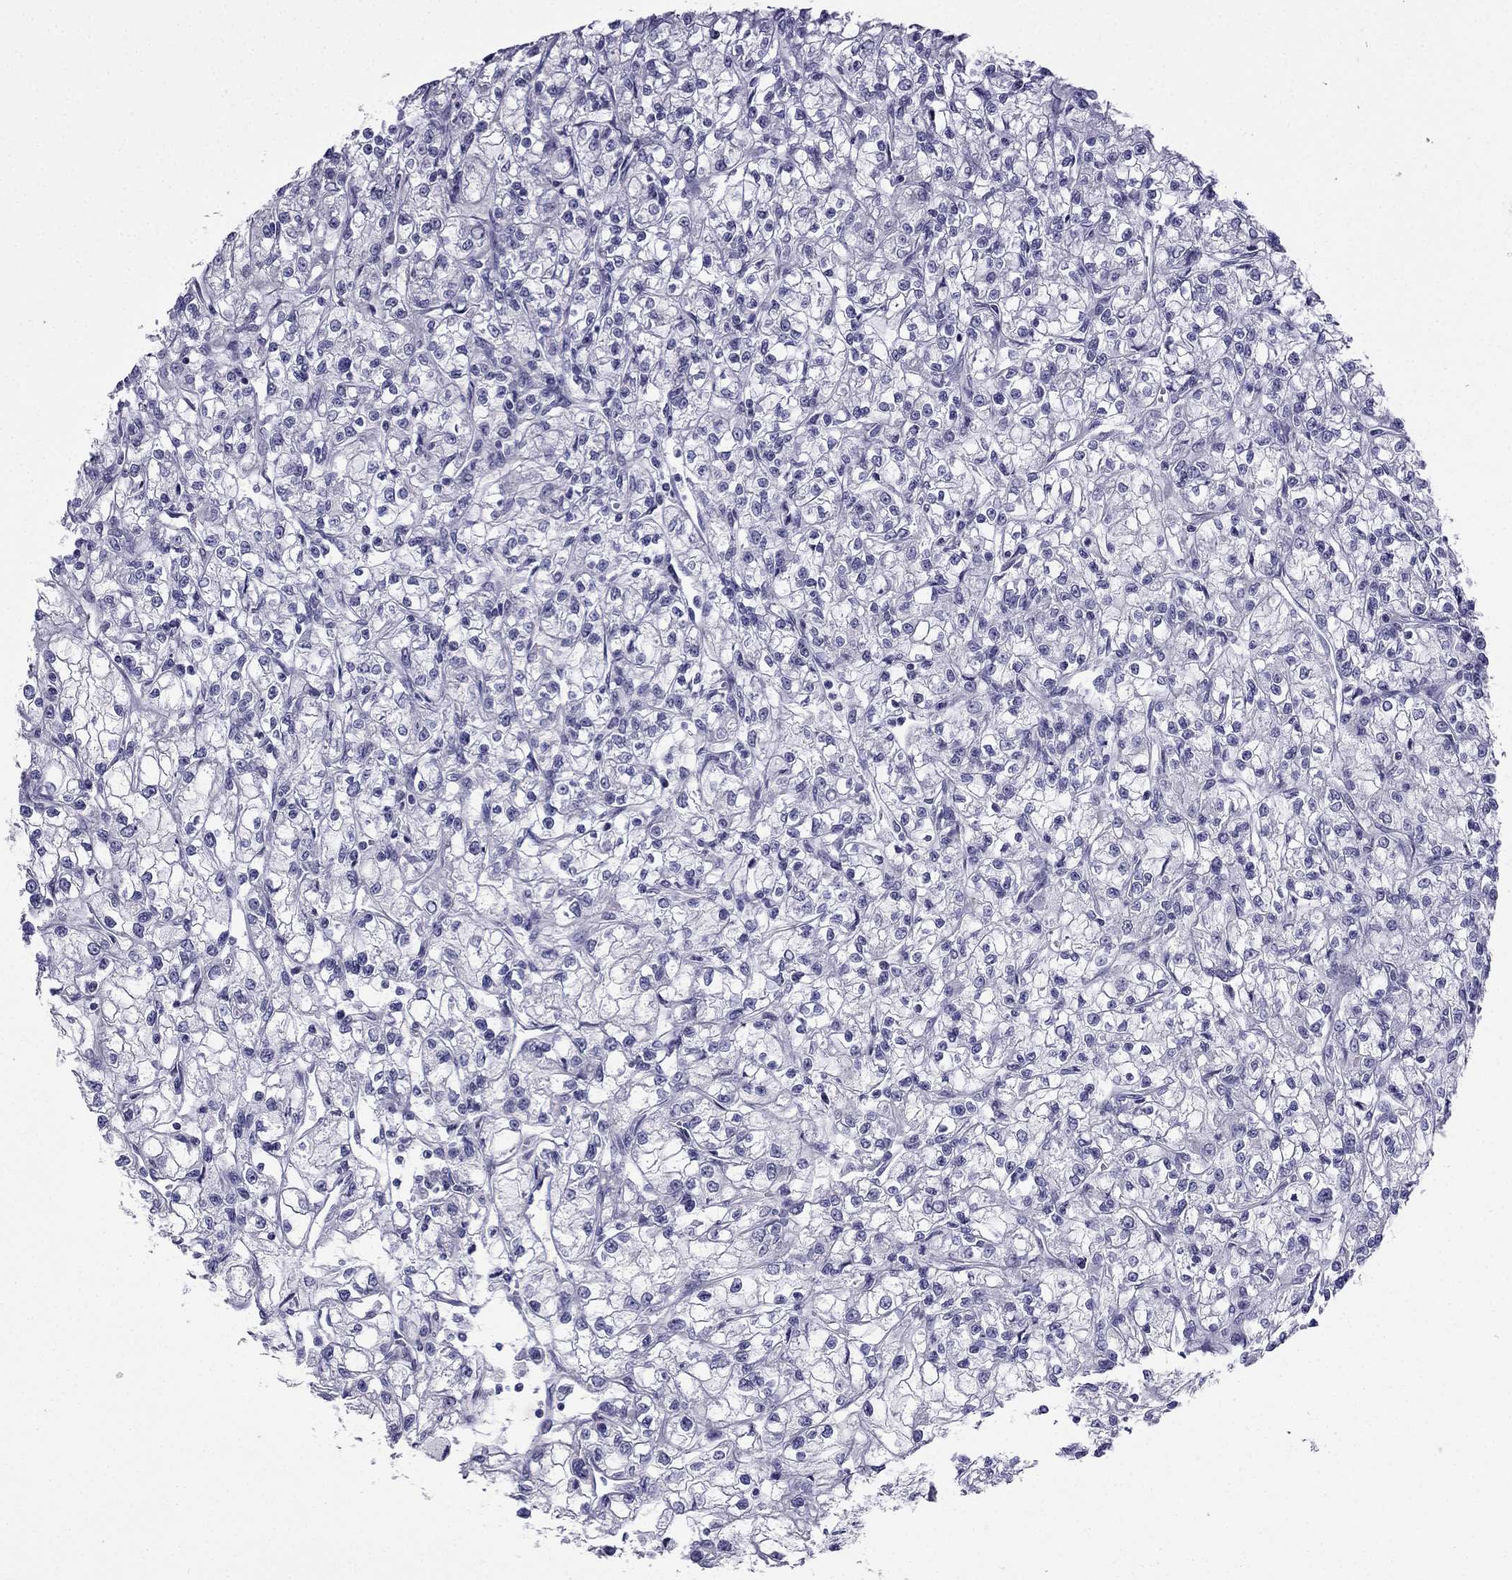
{"staining": {"intensity": "negative", "quantity": "none", "location": "none"}, "tissue": "renal cancer", "cell_type": "Tumor cells", "image_type": "cancer", "snomed": [{"axis": "morphology", "description": "Adenocarcinoma, NOS"}, {"axis": "topography", "description": "Kidney"}], "caption": "IHC of adenocarcinoma (renal) shows no positivity in tumor cells.", "gene": "POM121L12", "patient": {"sex": "female", "age": 59}}